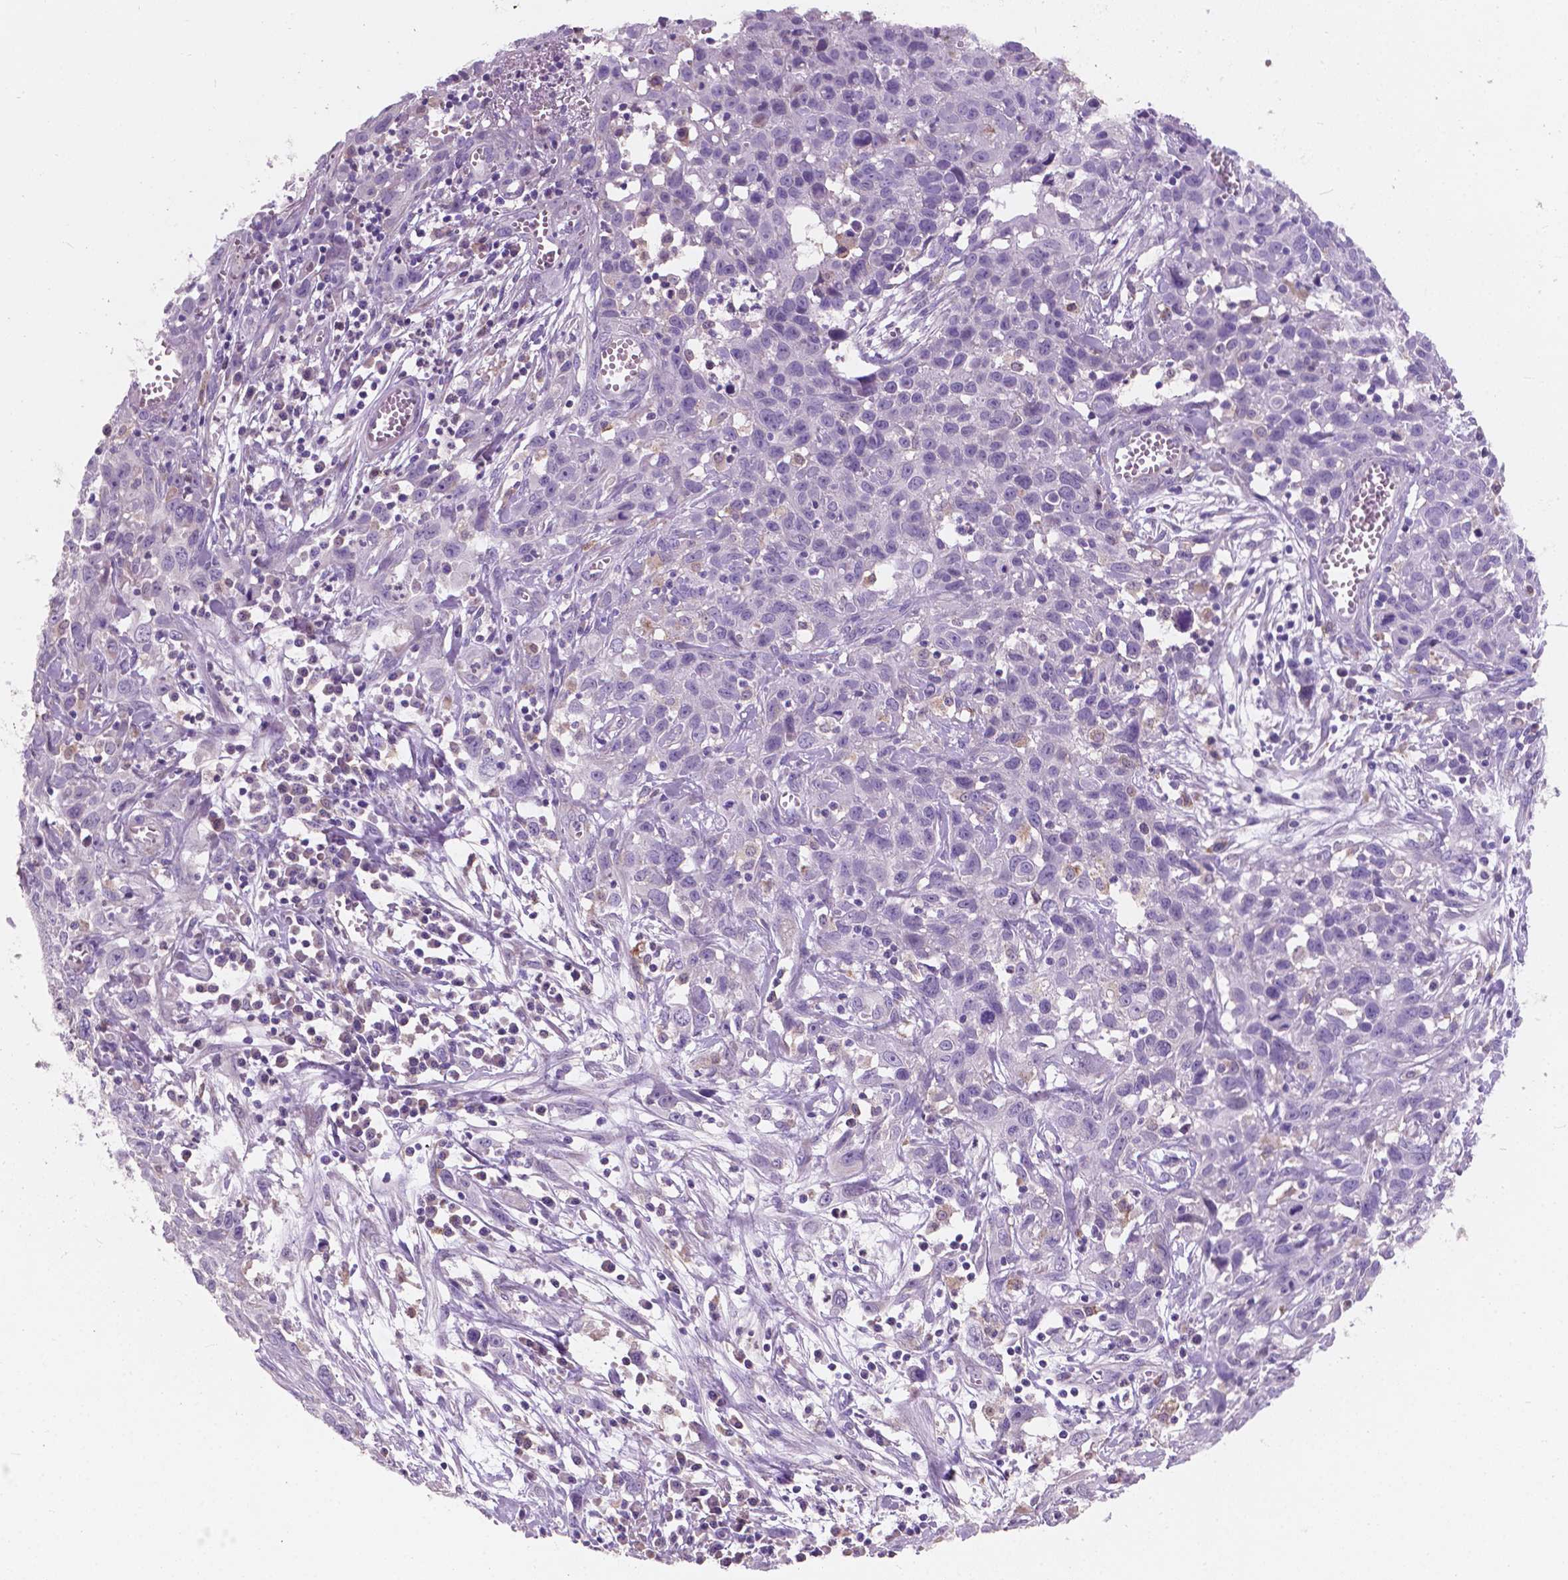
{"staining": {"intensity": "negative", "quantity": "none", "location": "none"}, "tissue": "cervical cancer", "cell_type": "Tumor cells", "image_type": "cancer", "snomed": [{"axis": "morphology", "description": "Squamous cell carcinoma, NOS"}, {"axis": "topography", "description": "Cervix"}], "caption": "Tumor cells are negative for protein expression in human cervical squamous cell carcinoma.", "gene": "IREB2", "patient": {"sex": "female", "age": 38}}